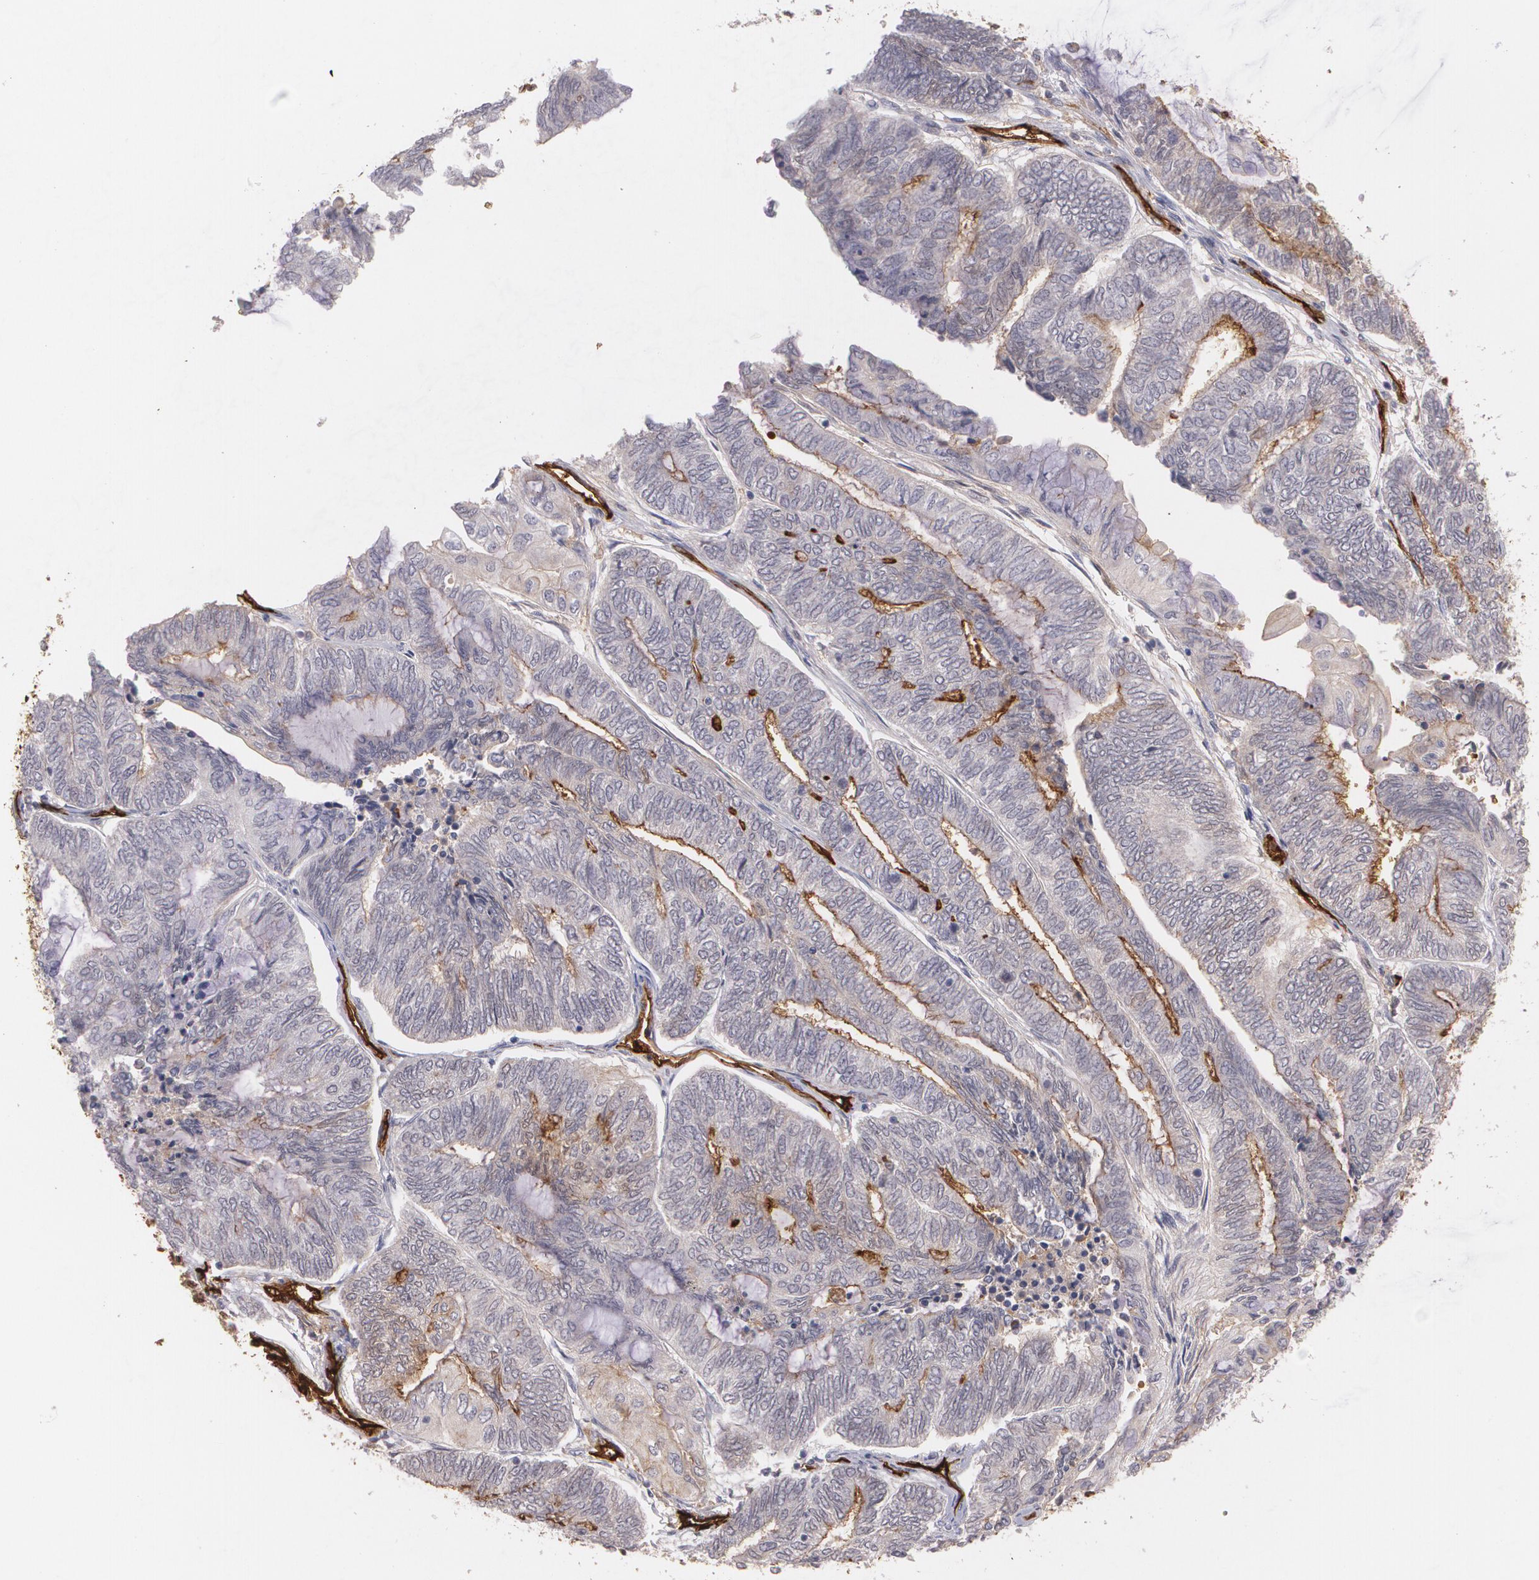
{"staining": {"intensity": "negative", "quantity": "none", "location": "none"}, "tissue": "endometrial cancer", "cell_type": "Tumor cells", "image_type": "cancer", "snomed": [{"axis": "morphology", "description": "Adenocarcinoma, NOS"}, {"axis": "topography", "description": "Uterus"}, {"axis": "topography", "description": "Endometrium"}], "caption": "Photomicrograph shows no protein expression in tumor cells of adenocarcinoma (endometrial) tissue. (Brightfield microscopy of DAB (3,3'-diaminobenzidine) IHC at high magnification).", "gene": "ACE", "patient": {"sex": "female", "age": 70}}